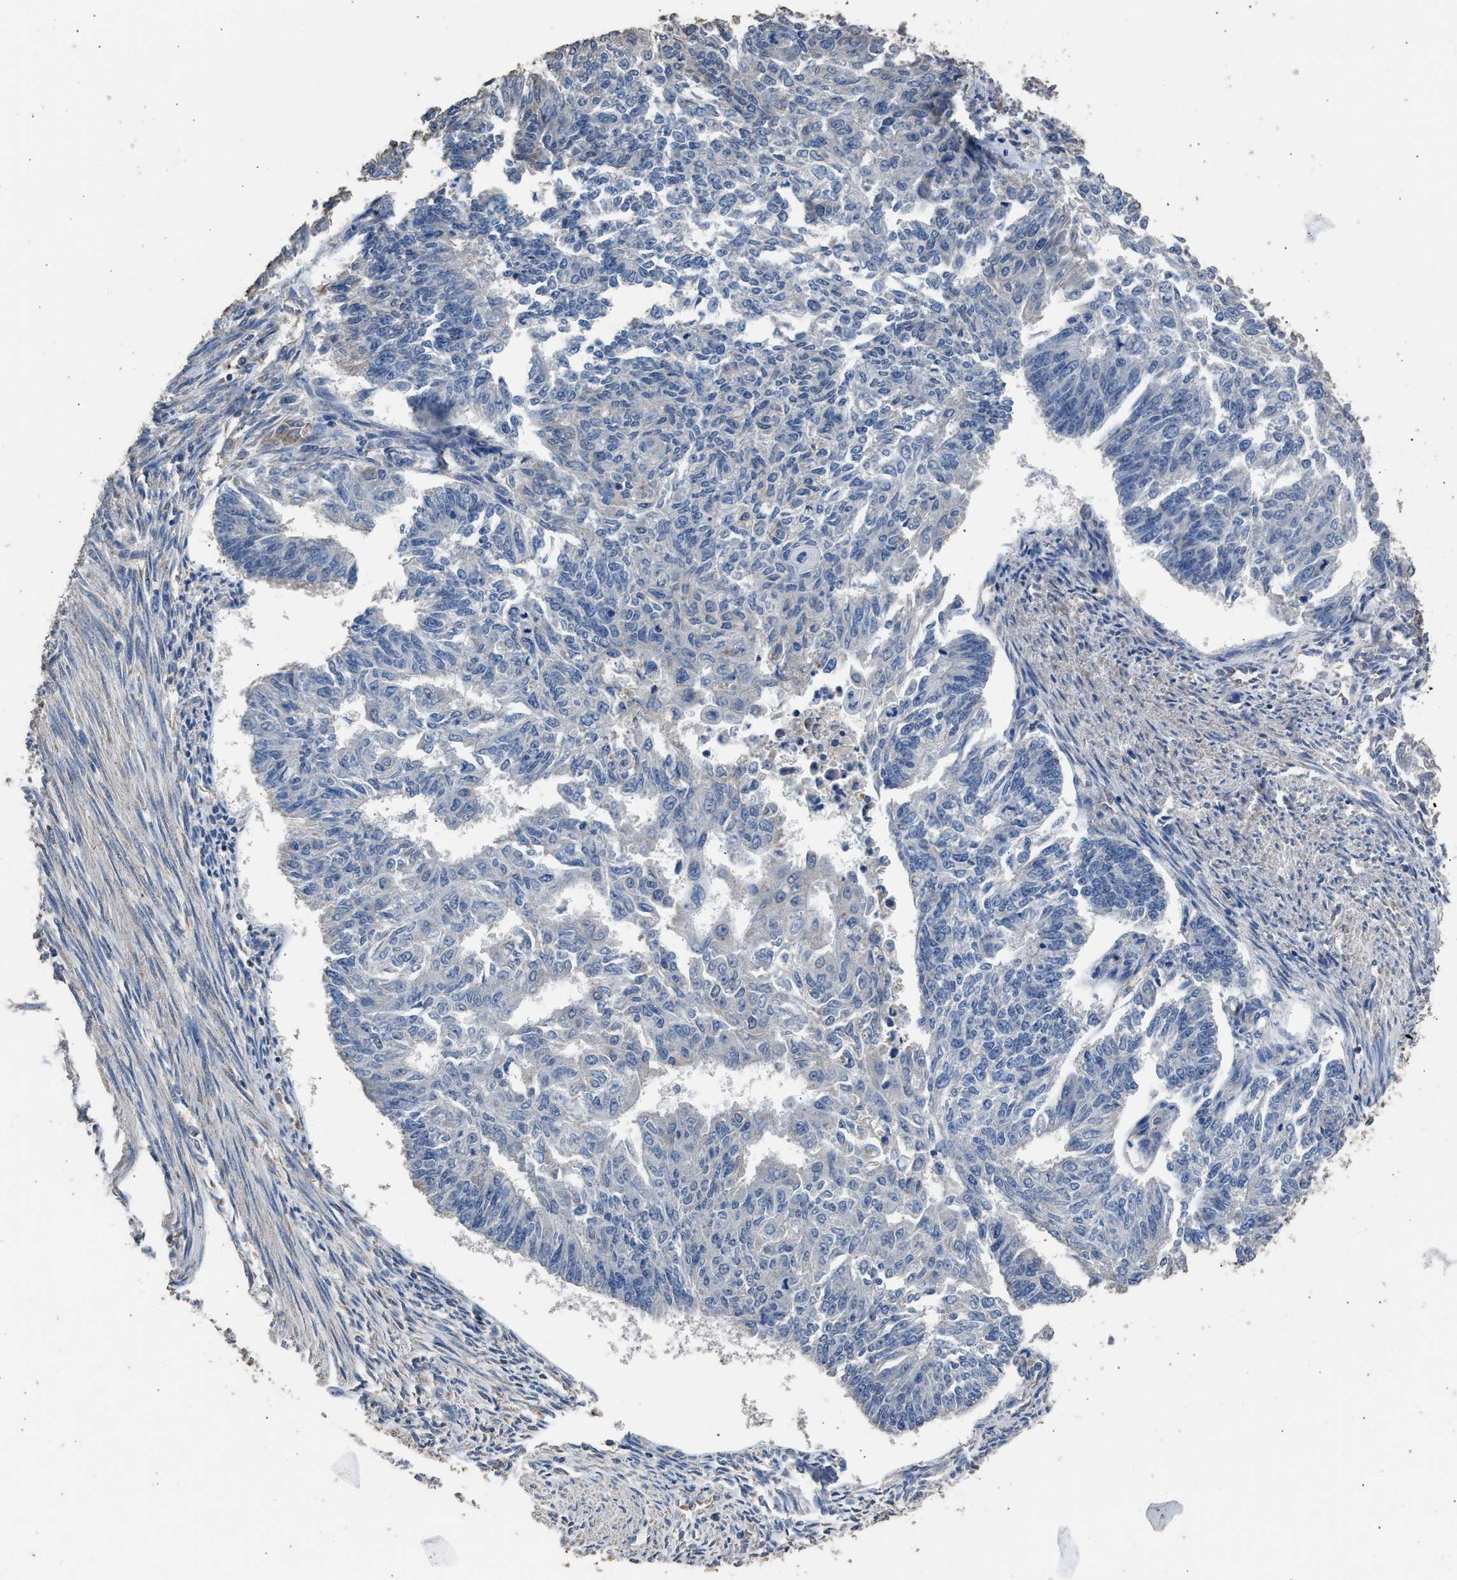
{"staining": {"intensity": "negative", "quantity": "none", "location": "none"}, "tissue": "endometrial cancer", "cell_type": "Tumor cells", "image_type": "cancer", "snomed": [{"axis": "morphology", "description": "Adenocarcinoma, NOS"}, {"axis": "topography", "description": "Endometrium"}], "caption": "This histopathology image is of endometrial cancer stained with IHC to label a protein in brown with the nuclei are counter-stained blue. There is no staining in tumor cells. The staining was performed using DAB to visualize the protein expression in brown, while the nuclei were stained in blue with hematoxylin (Magnification: 20x).", "gene": "ITSN1", "patient": {"sex": "female", "age": 32}}